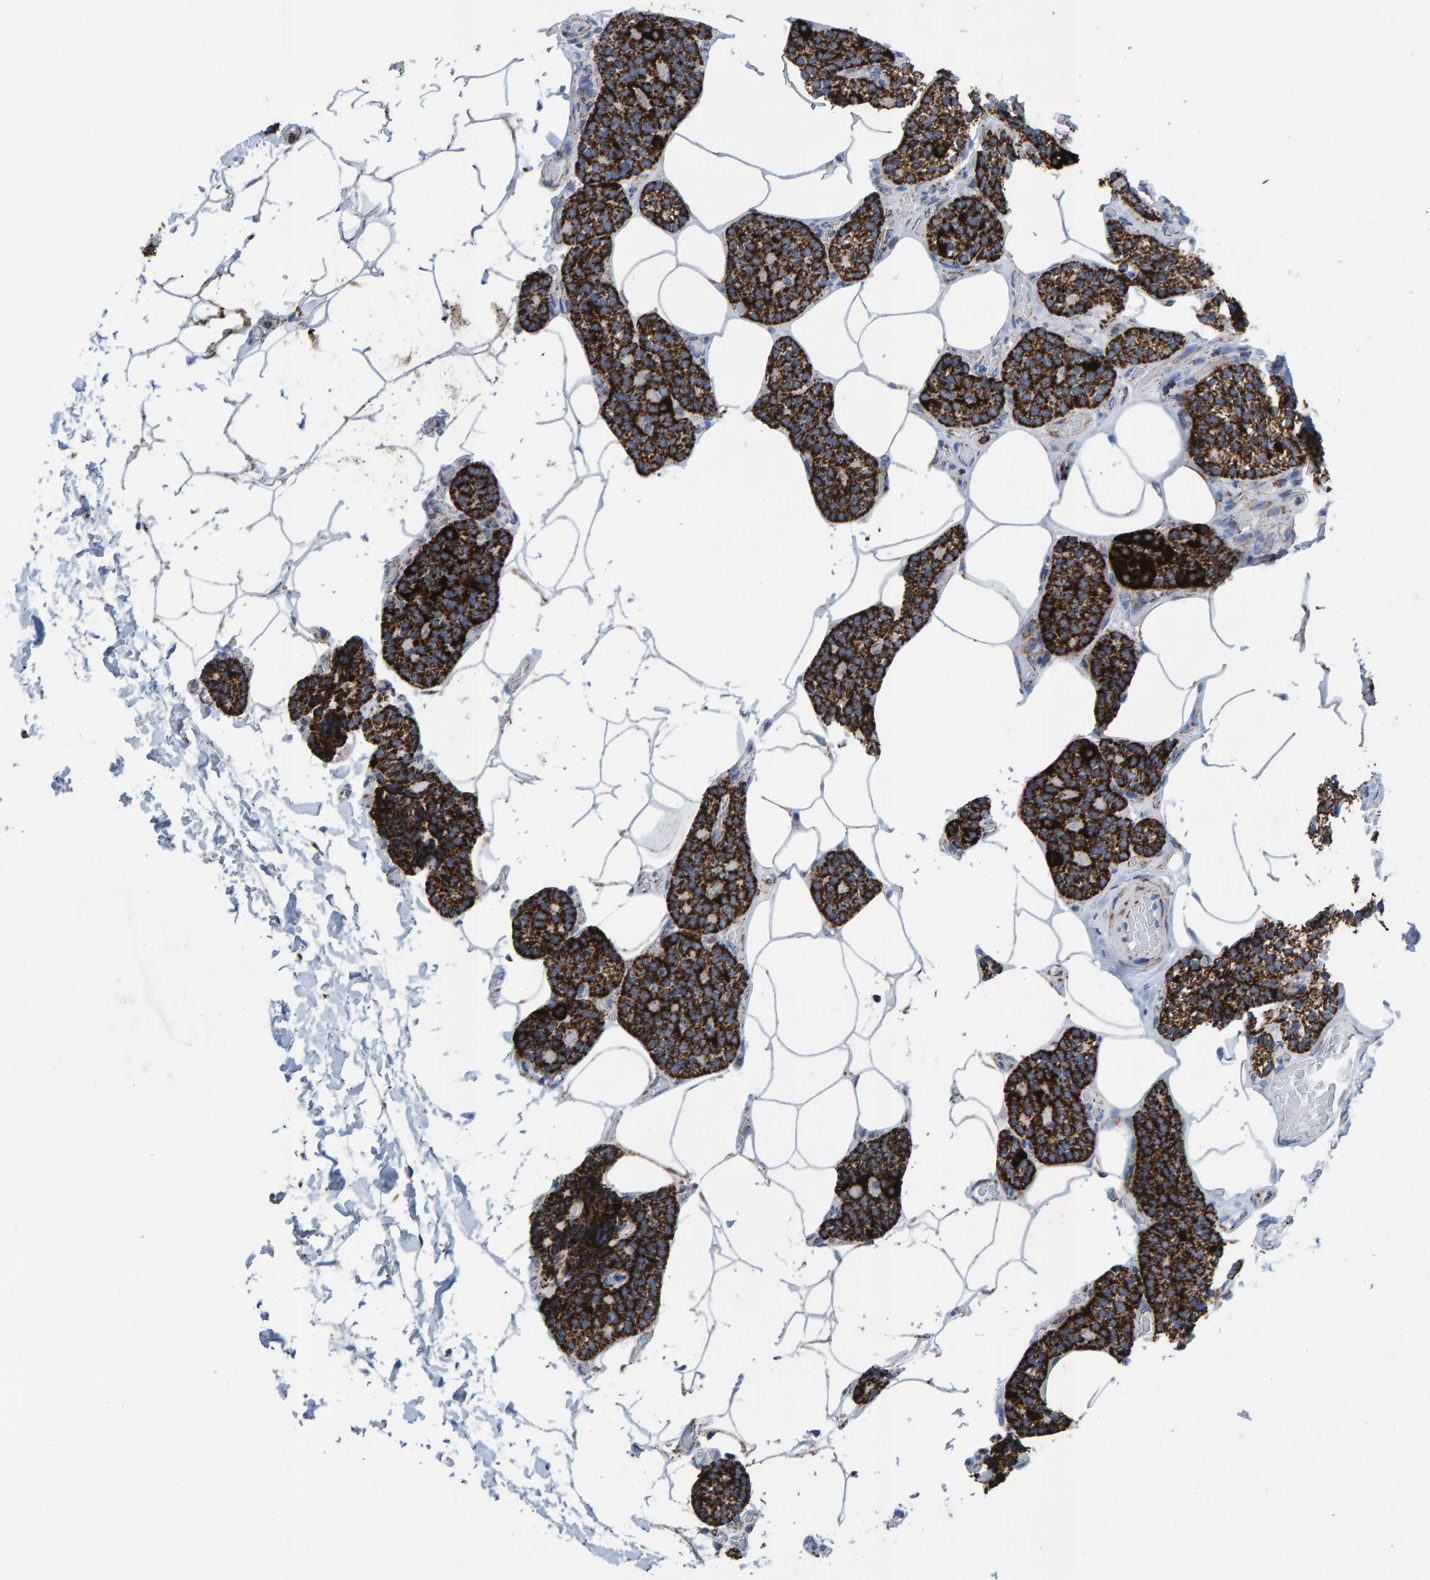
{"staining": {"intensity": "strong", "quantity": ">75%", "location": "cytoplasmic/membranous"}, "tissue": "parathyroid gland", "cell_type": "Glandular cells", "image_type": "normal", "snomed": [{"axis": "morphology", "description": "Normal tissue, NOS"}, {"axis": "topography", "description": "Parathyroid gland"}], "caption": "Protein analysis of normal parathyroid gland shows strong cytoplasmic/membranous positivity in approximately >75% of glandular cells. The protein is shown in brown color, while the nuclei are stained blue.", "gene": "ENSG00000262660", "patient": {"sex": "male", "age": 52}}